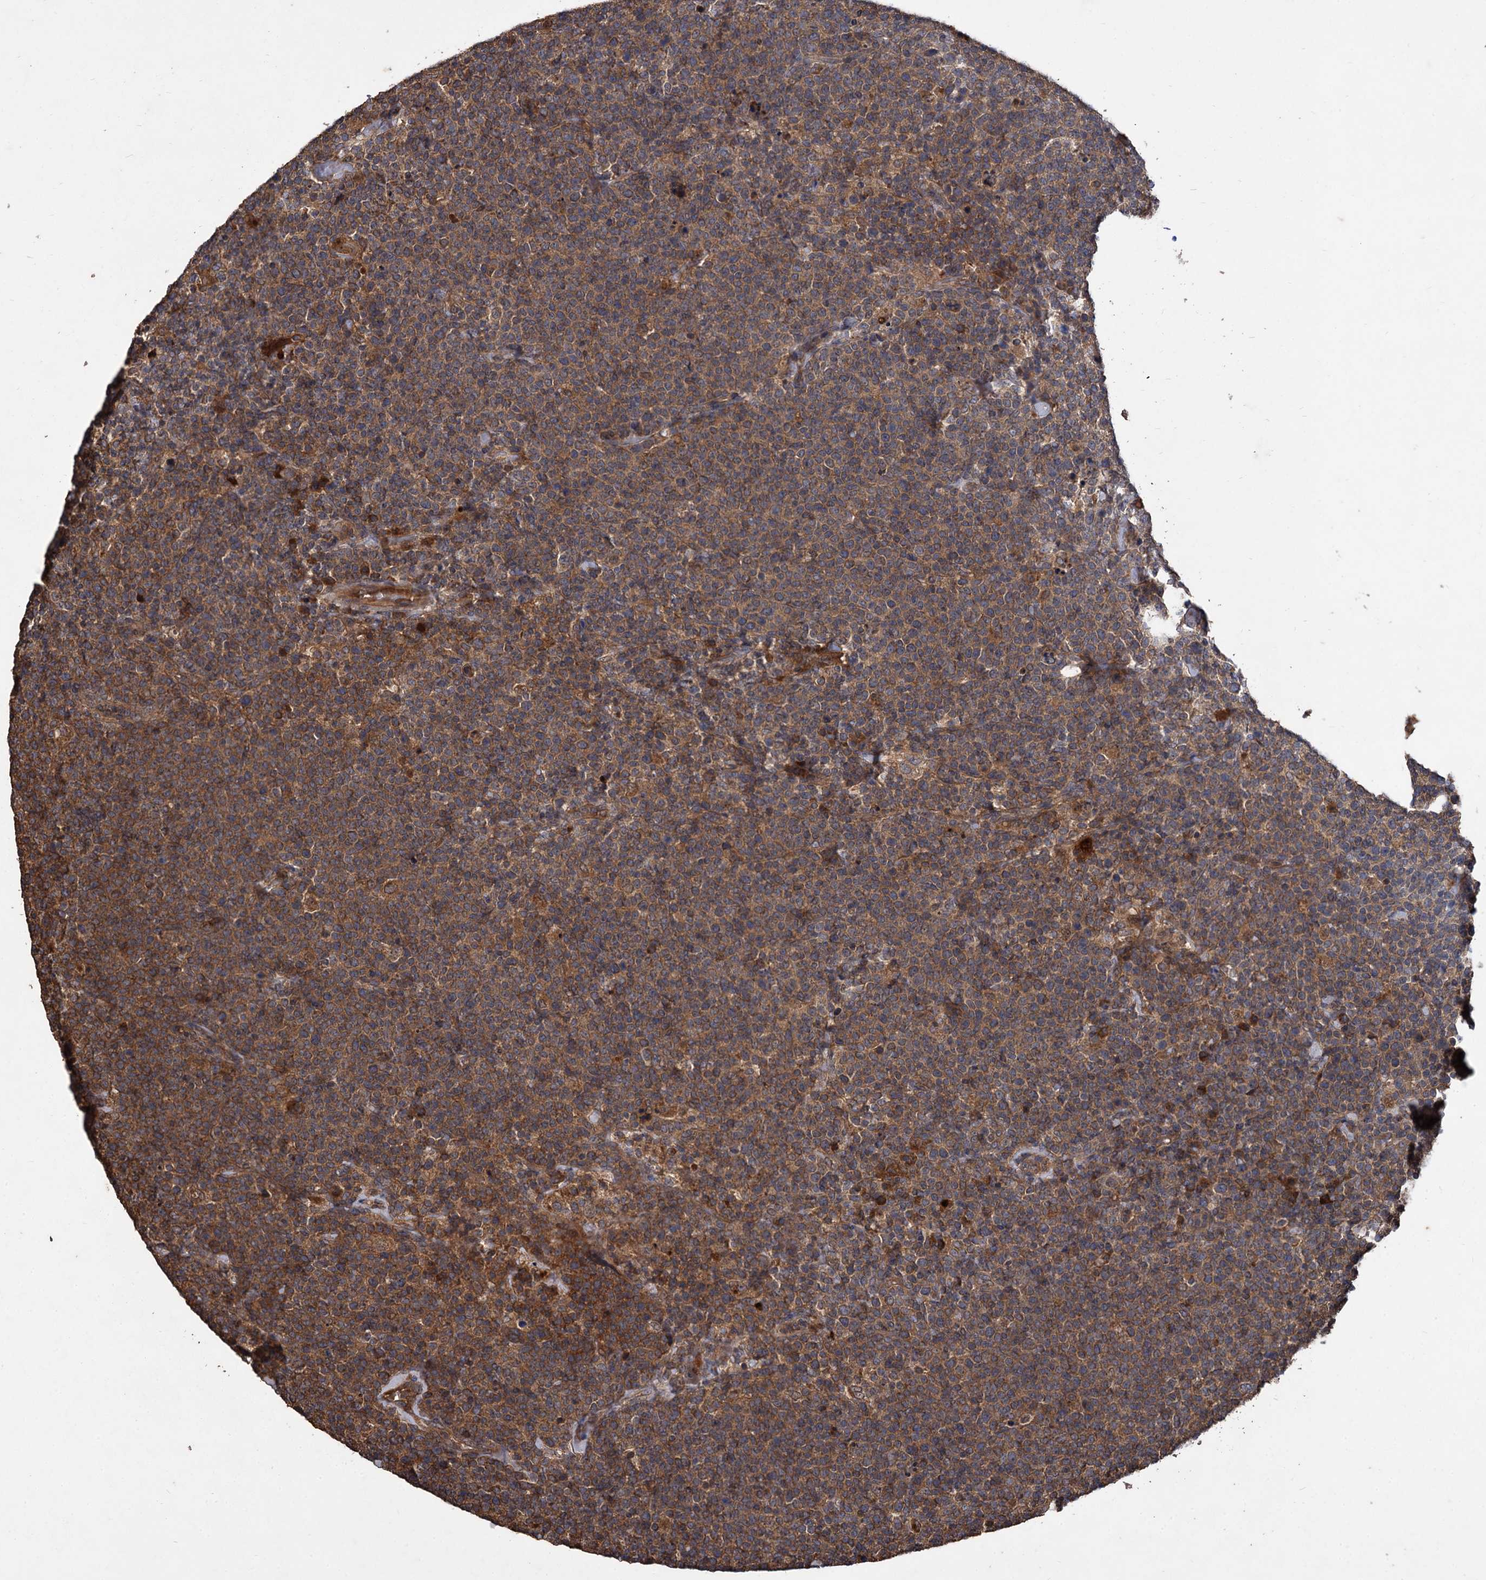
{"staining": {"intensity": "moderate", "quantity": ">75%", "location": "cytoplasmic/membranous"}, "tissue": "lymphoma", "cell_type": "Tumor cells", "image_type": "cancer", "snomed": [{"axis": "morphology", "description": "Malignant lymphoma, non-Hodgkin's type, High grade"}, {"axis": "topography", "description": "Lymph node"}], "caption": "Malignant lymphoma, non-Hodgkin's type (high-grade) was stained to show a protein in brown. There is medium levels of moderate cytoplasmic/membranous positivity in approximately >75% of tumor cells. Using DAB (3,3'-diaminobenzidine) (brown) and hematoxylin (blue) stains, captured at high magnification using brightfield microscopy.", "gene": "GCLC", "patient": {"sex": "male", "age": 61}}